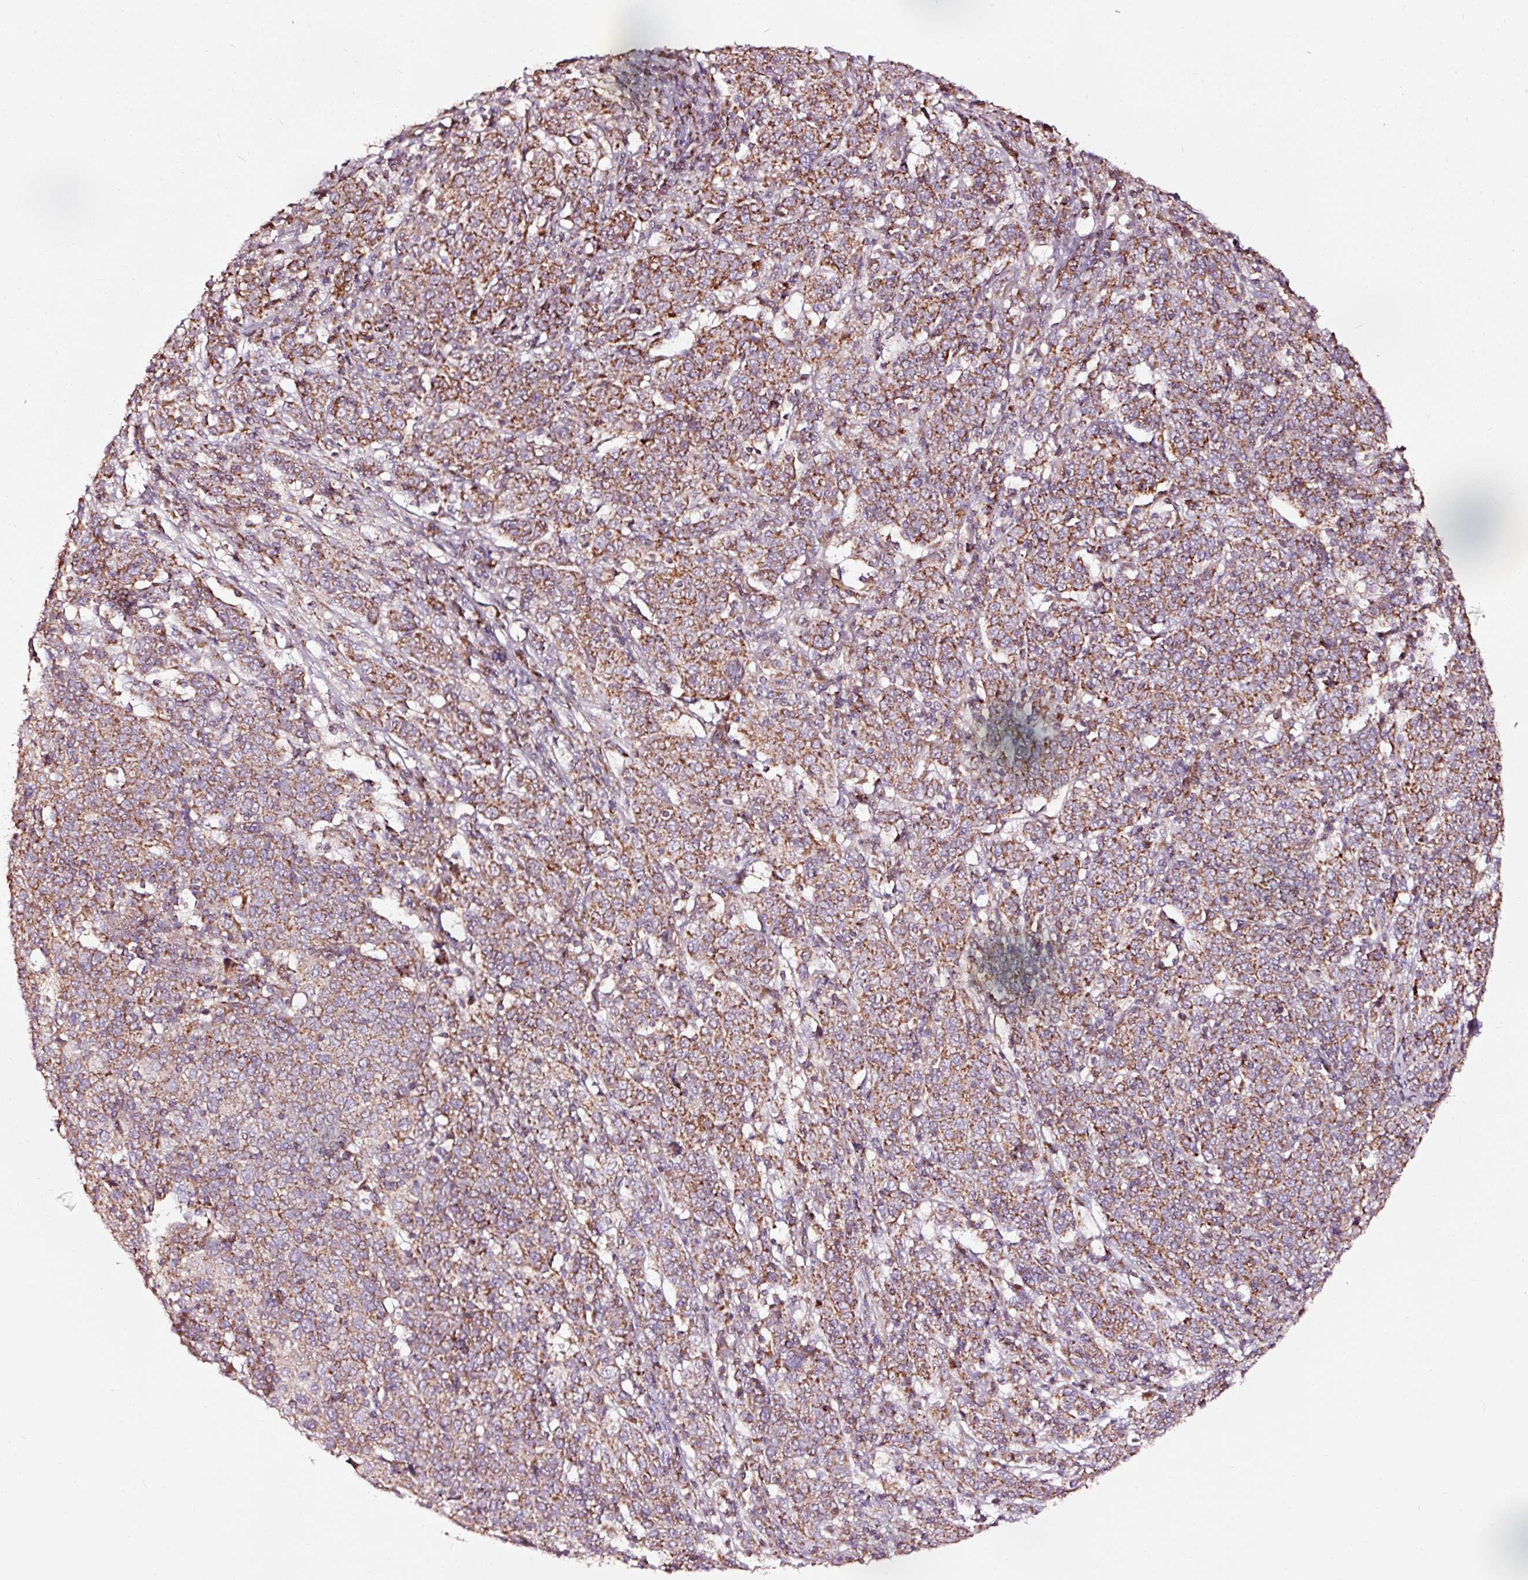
{"staining": {"intensity": "moderate", "quantity": ">75%", "location": "cytoplasmic/membranous"}, "tissue": "cervical cancer", "cell_type": "Tumor cells", "image_type": "cancer", "snomed": [{"axis": "morphology", "description": "Squamous cell carcinoma, NOS"}, {"axis": "topography", "description": "Cervix"}], "caption": "Tumor cells show medium levels of moderate cytoplasmic/membranous staining in about >75% of cells in cervical squamous cell carcinoma. The staining is performed using DAB brown chromogen to label protein expression. The nuclei are counter-stained blue using hematoxylin.", "gene": "TPM1", "patient": {"sex": "female", "age": 67}}